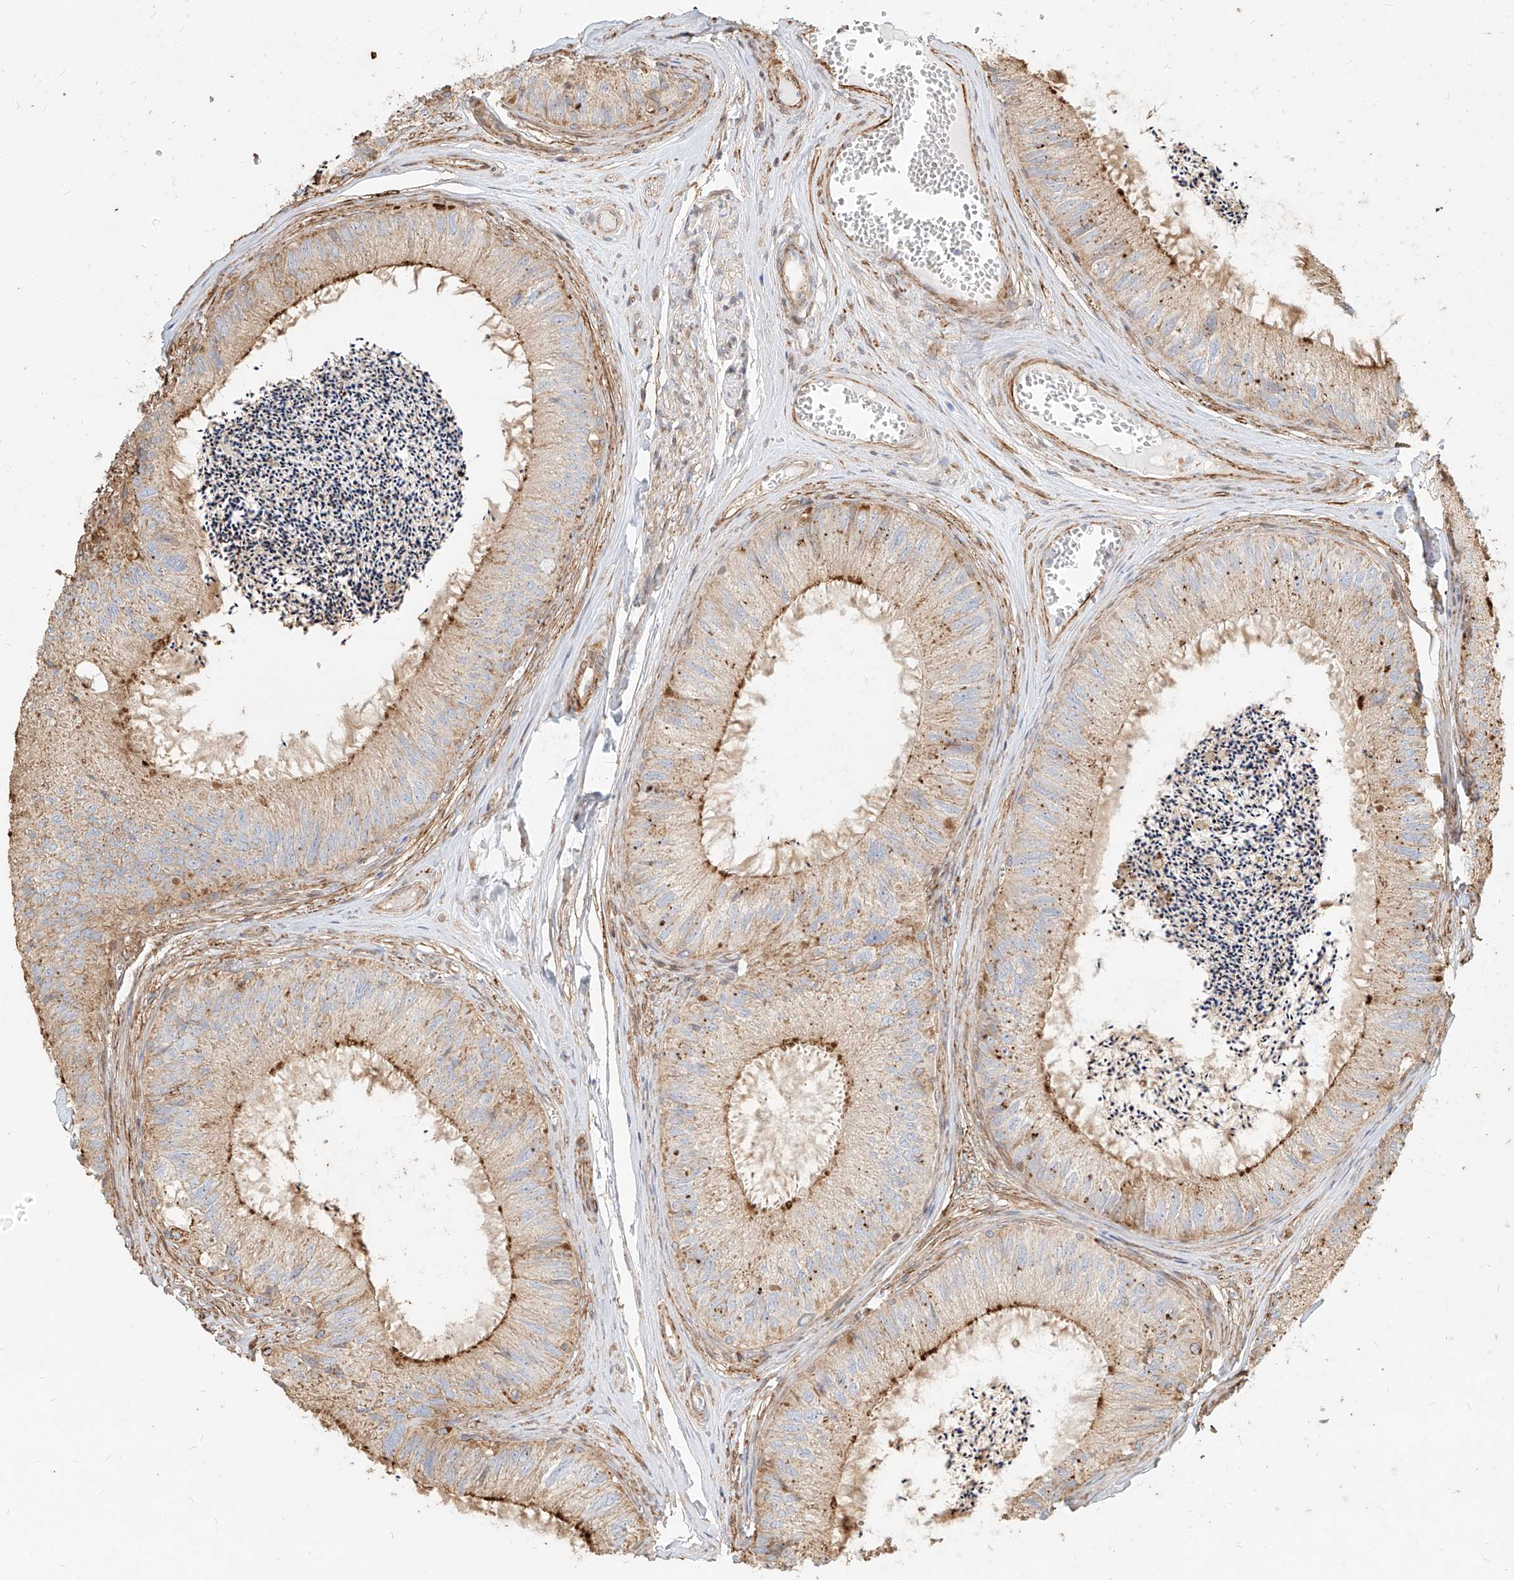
{"staining": {"intensity": "moderate", "quantity": "<25%", "location": "cytoplasmic/membranous"}, "tissue": "epididymis", "cell_type": "Glandular cells", "image_type": "normal", "snomed": [{"axis": "morphology", "description": "Normal tissue, NOS"}, {"axis": "topography", "description": "Epididymis"}], "caption": "DAB immunohistochemical staining of benign epididymis displays moderate cytoplasmic/membranous protein positivity in about <25% of glandular cells. The staining was performed using DAB, with brown indicating positive protein expression. Nuclei are stained blue with hematoxylin.", "gene": "MTX2", "patient": {"sex": "male", "age": 79}}